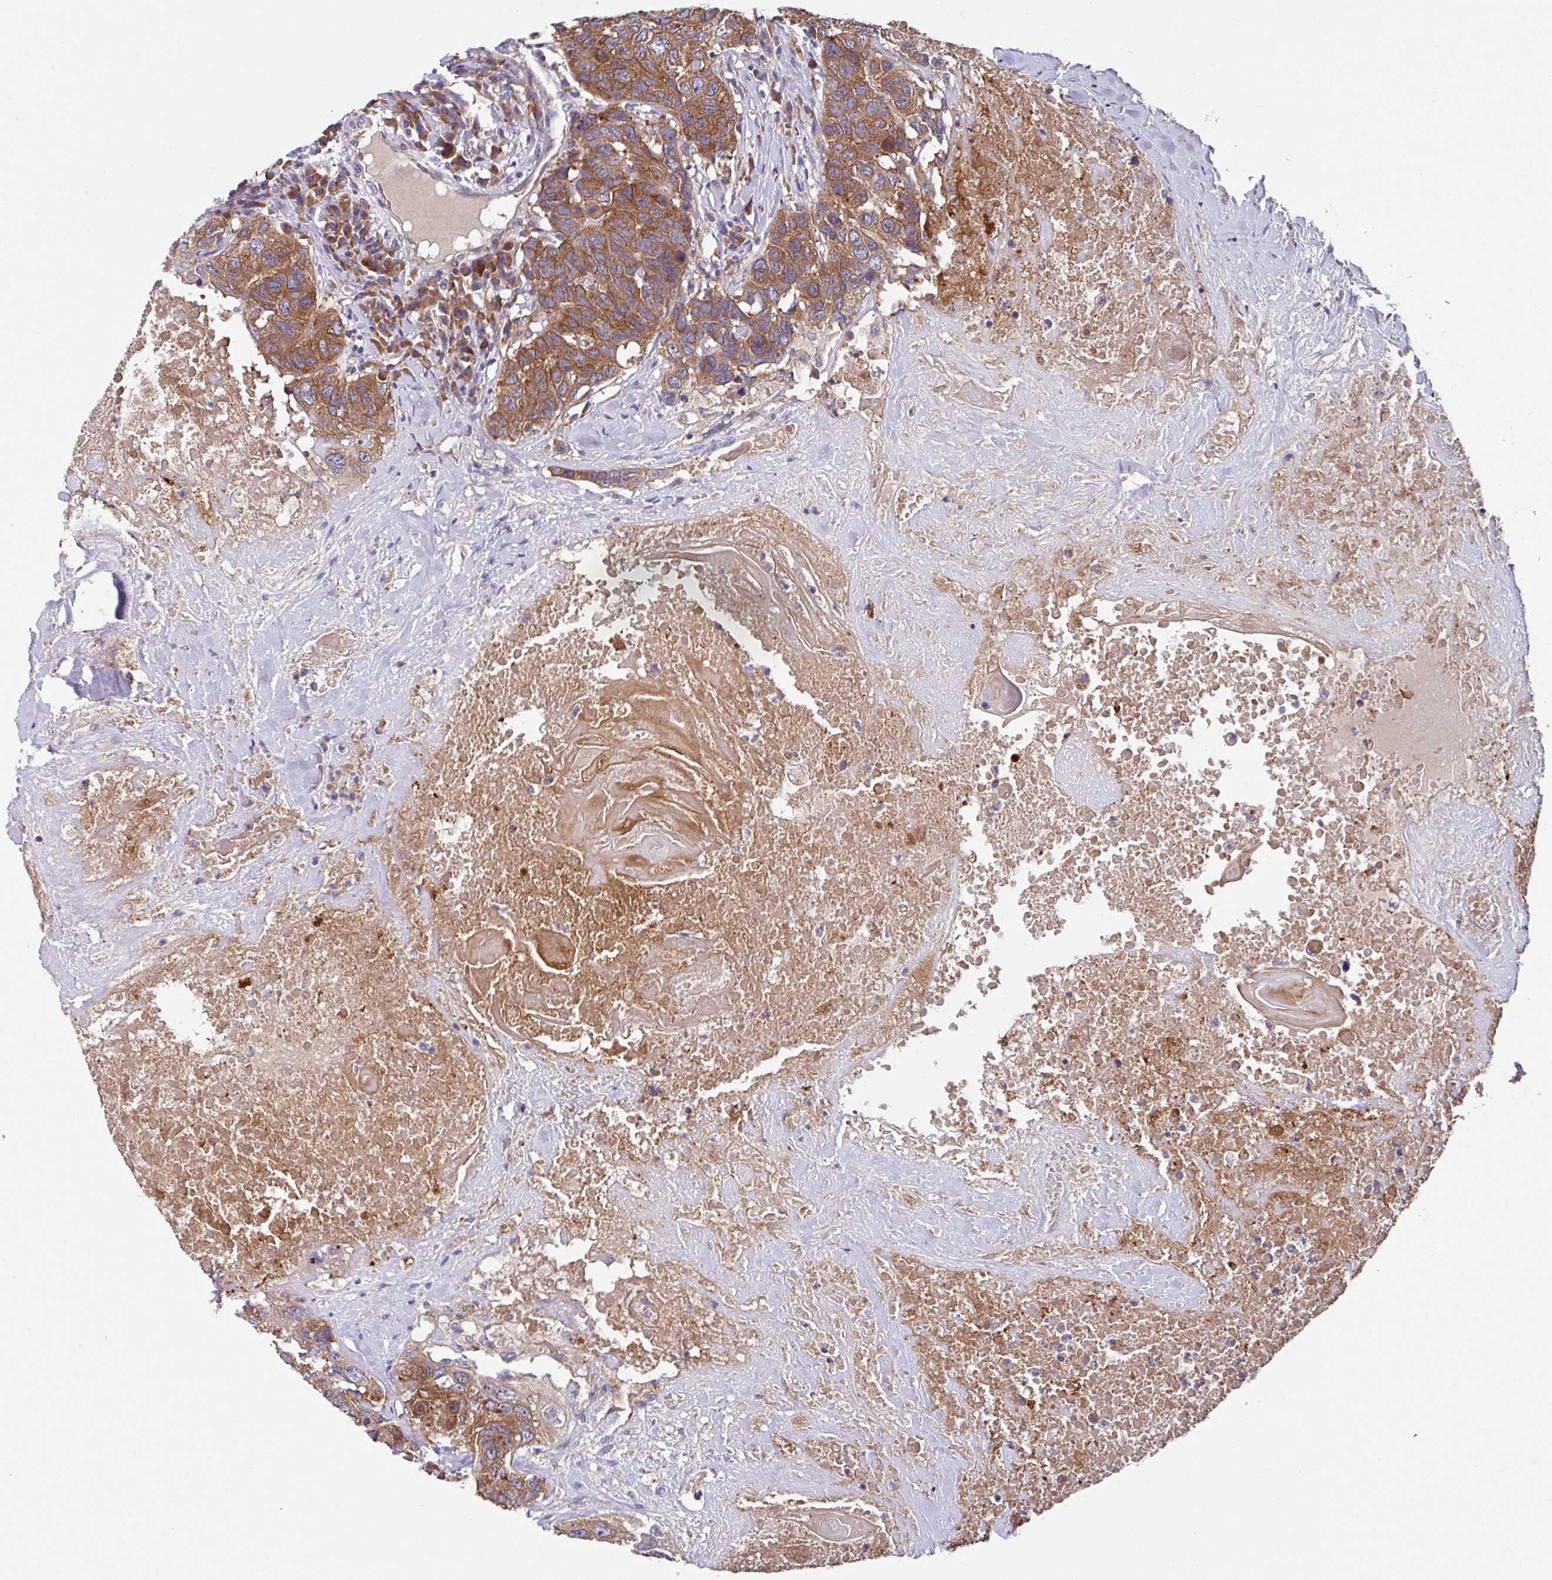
{"staining": {"intensity": "moderate", "quantity": ">75%", "location": "cytoplasmic/membranous"}, "tissue": "head and neck cancer", "cell_type": "Tumor cells", "image_type": "cancer", "snomed": [{"axis": "morphology", "description": "Squamous cell carcinoma, NOS"}, {"axis": "topography", "description": "Head-Neck"}], "caption": "The immunohistochemical stain highlights moderate cytoplasmic/membranous staining in tumor cells of head and neck cancer tissue.", "gene": "EIF4B", "patient": {"sex": "male", "age": 66}}